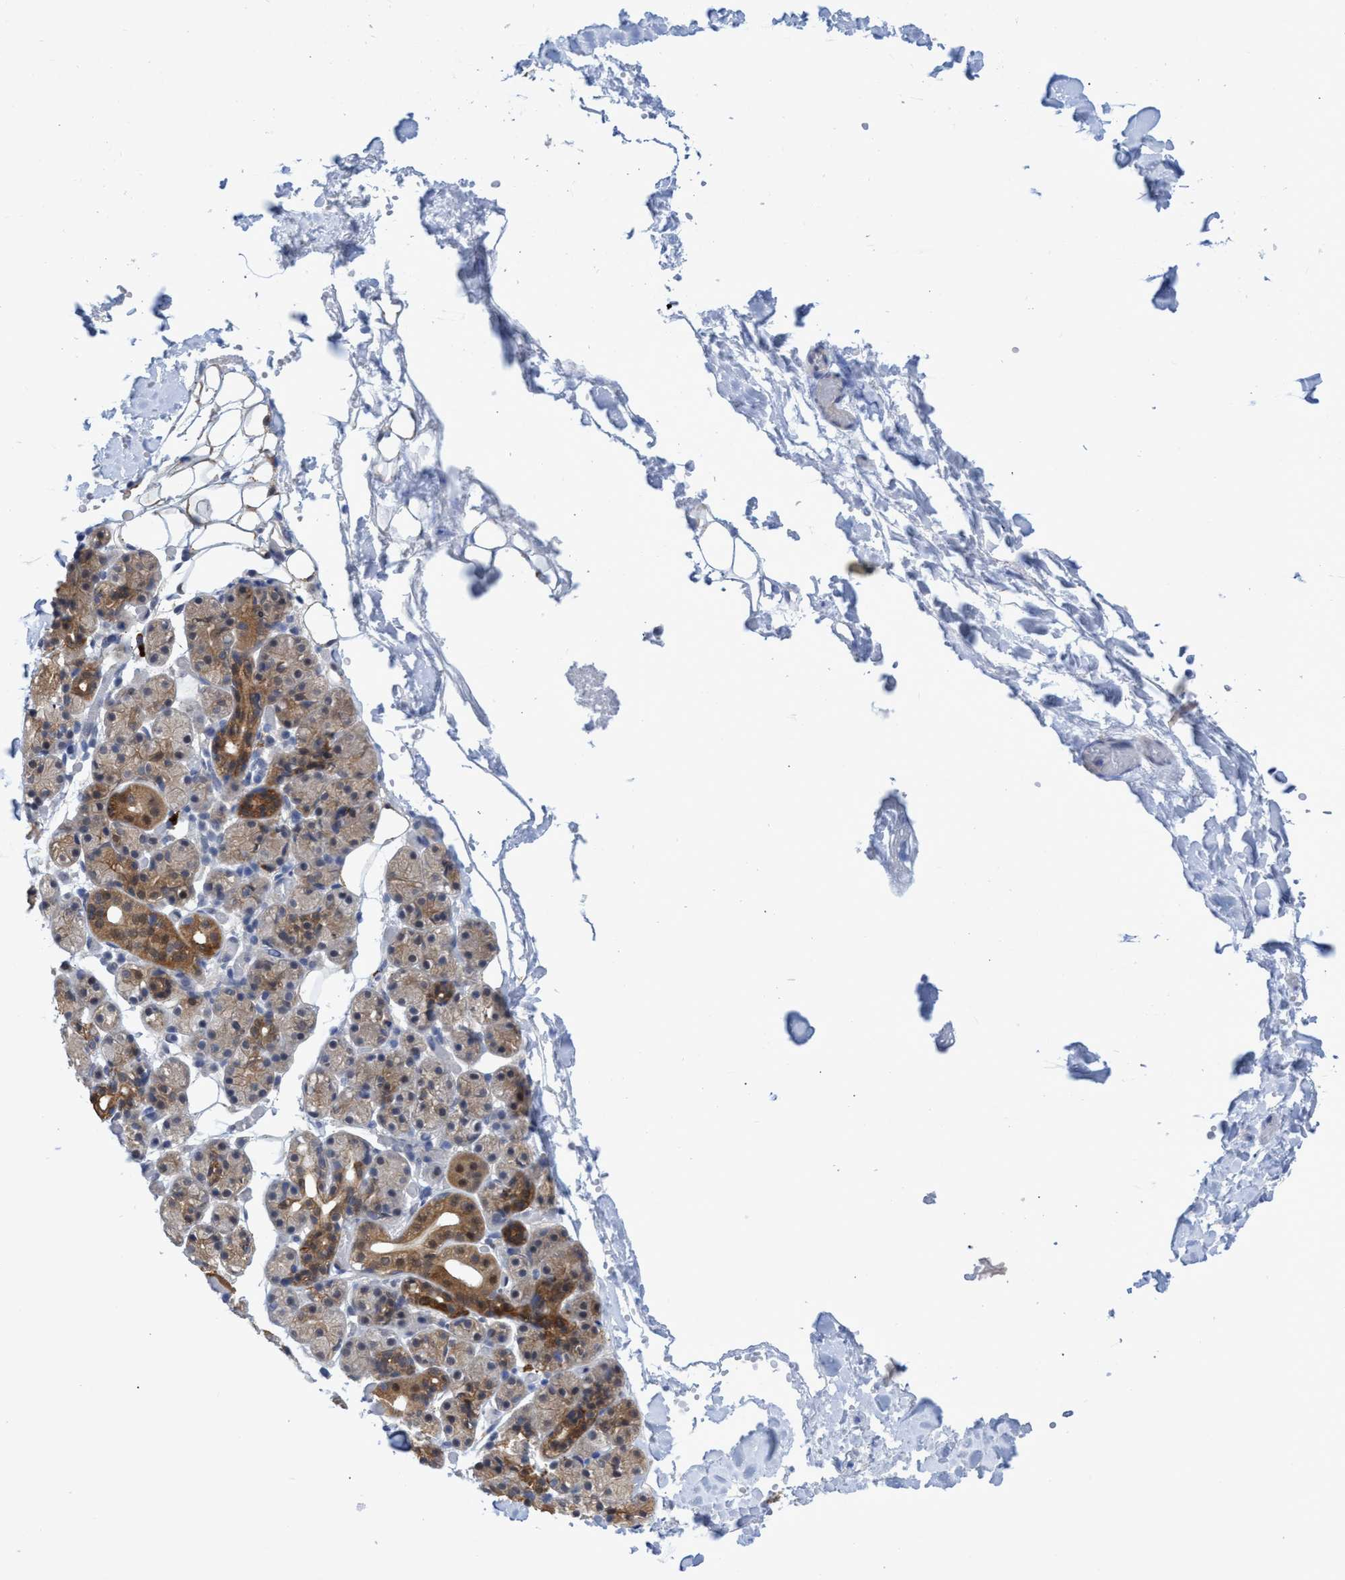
{"staining": {"intensity": "moderate", "quantity": "25%-75%", "location": "cytoplasmic/membranous"}, "tissue": "salivary gland", "cell_type": "Glandular cells", "image_type": "normal", "snomed": [{"axis": "morphology", "description": "Normal tissue, NOS"}, {"axis": "topography", "description": "Salivary gland"}], "caption": "This micrograph reveals immunohistochemistry (IHC) staining of unremarkable human salivary gland, with medium moderate cytoplasmic/membranous expression in about 25%-75% of glandular cells.", "gene": "PNPO", "patient": {"sex": "male", "age": 63}}